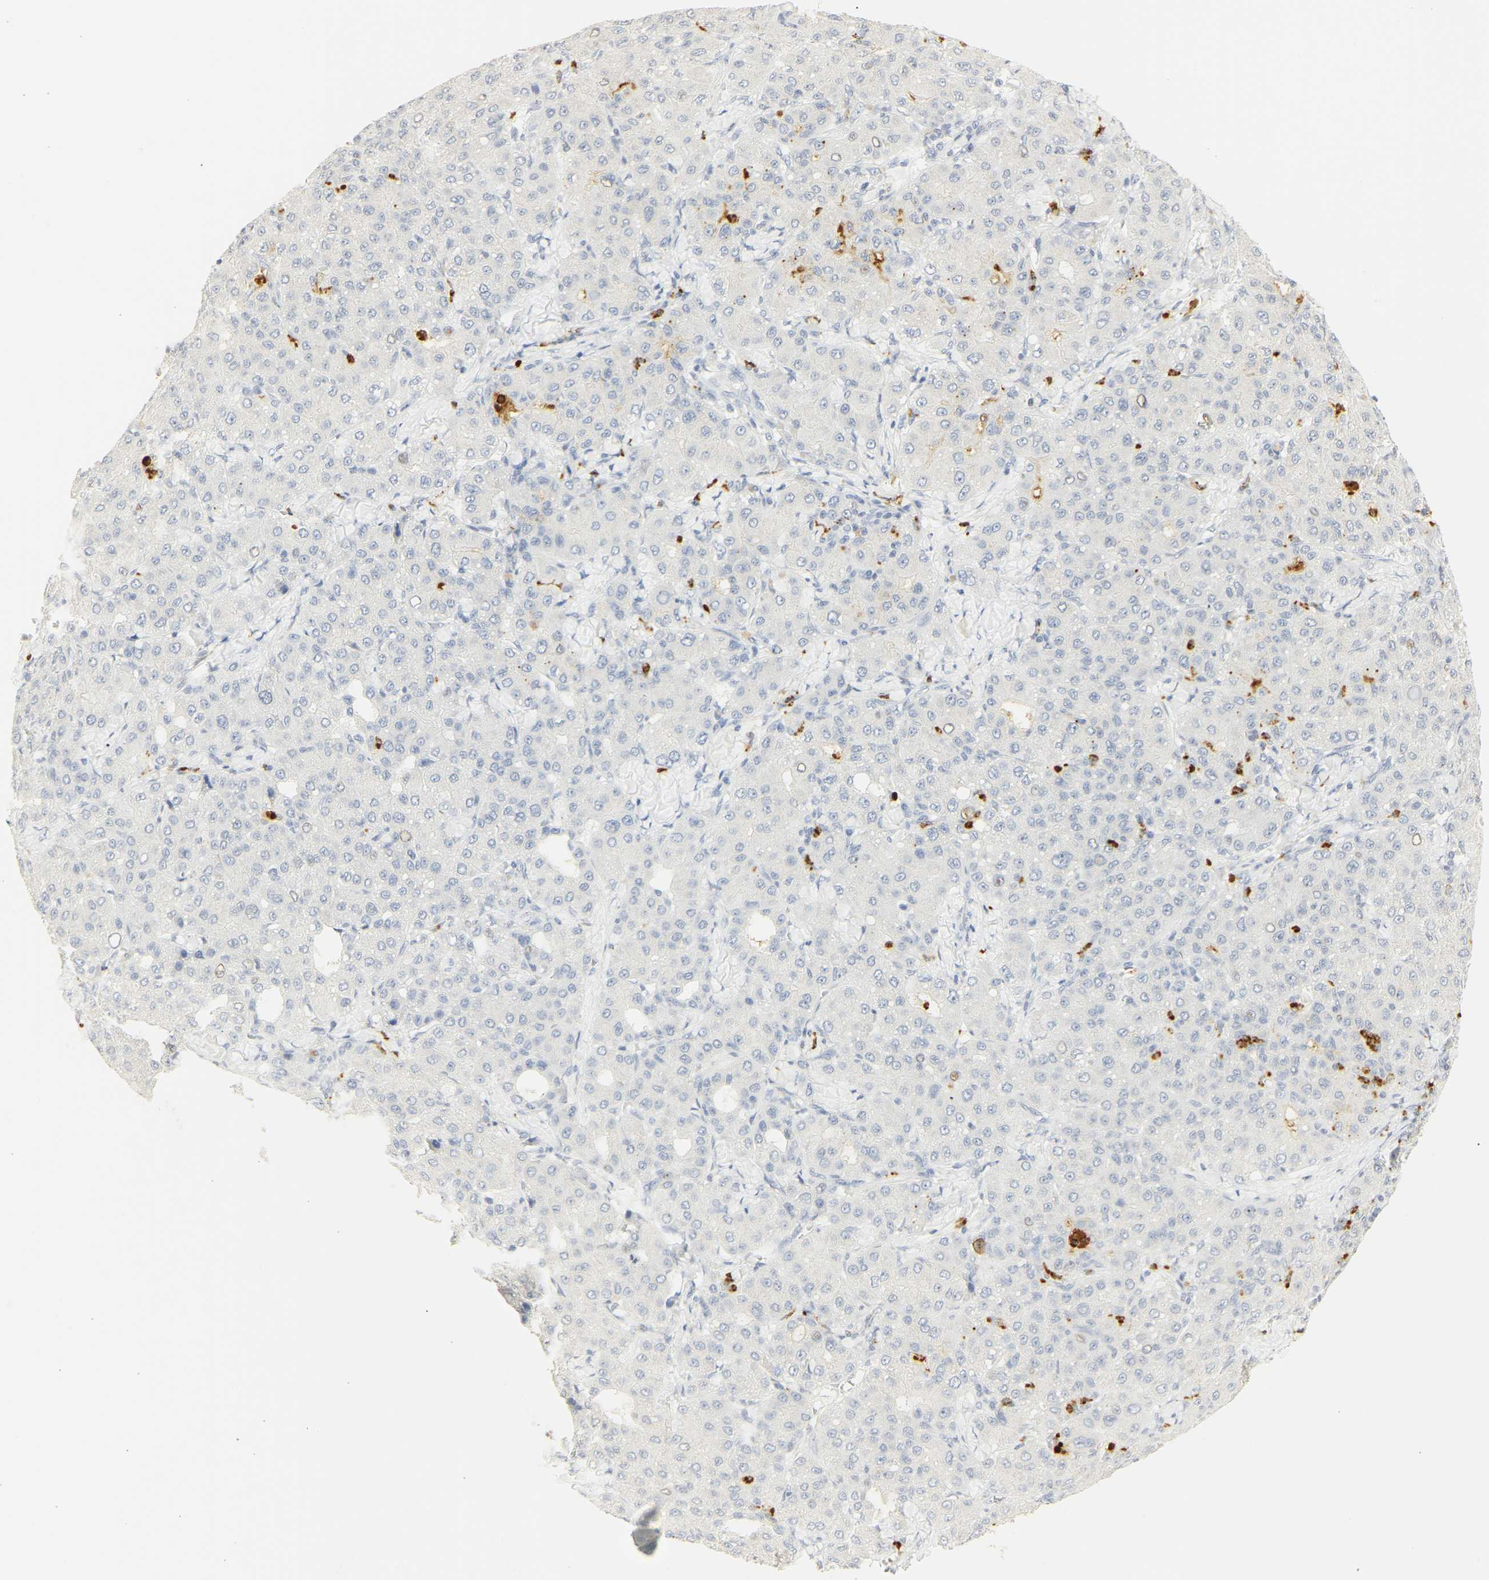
{"staining": {"intensity": "negative", "quantity": "none", "location": "none"}, "tissue": "liver cancer", "cell_type": "Tumor cells", "image_type": "cancer", "snomed": [{"axis": "morphology", "description": "Carcinoma, Hepatocellular, NOS"}, {"axis": "topography", "description": "Liver"}], "caption": "Tumor cells are negative for protein expression in human liver cancer.", "gene": "MPO", "patient": {"sex": "male", "age": 65}}